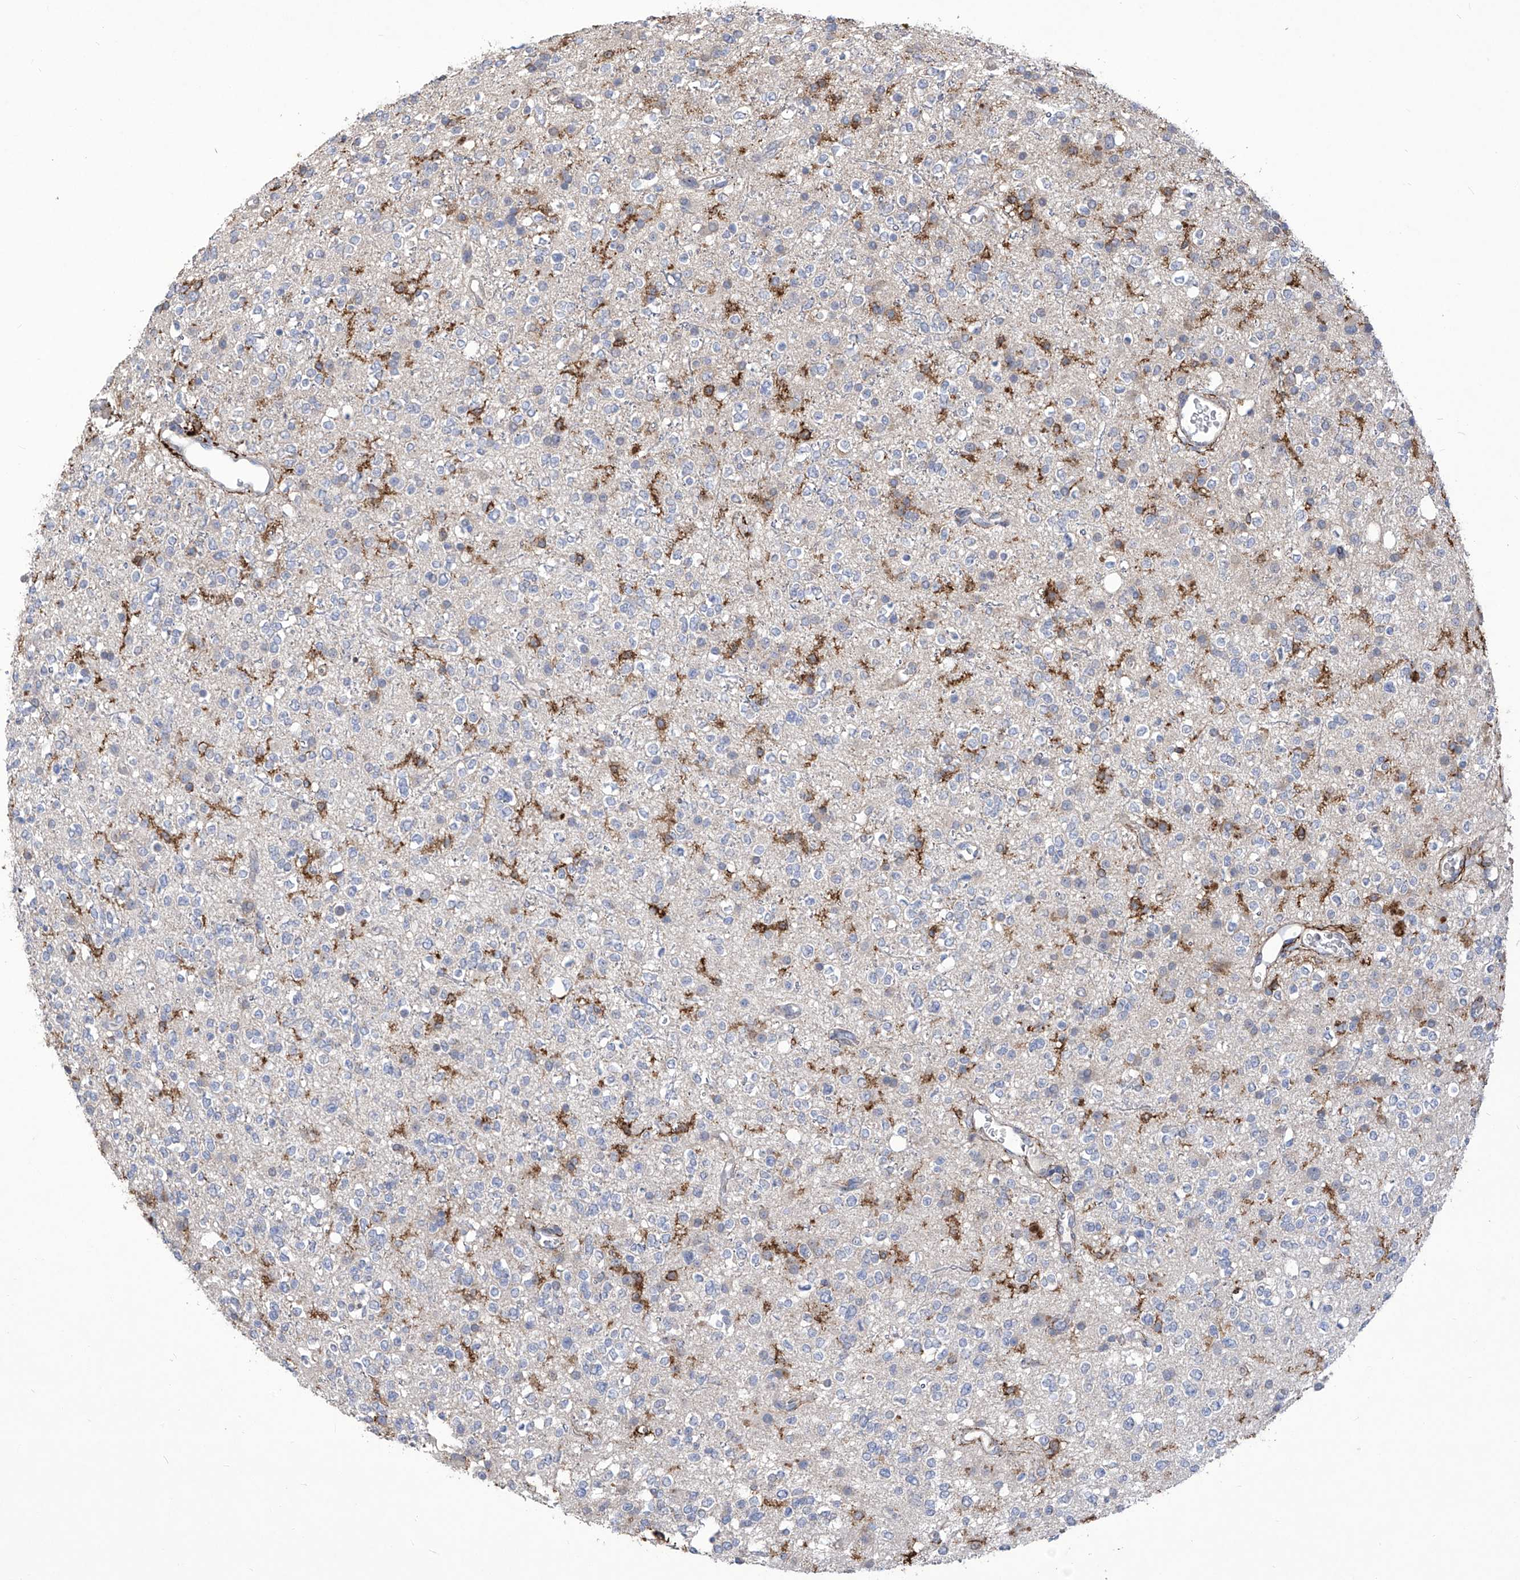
{"staining": {"intensity": "negative", "quantity": "none", "location": "none"}, "tissue": "glioma", "cell_type": "Tumor cells", "image_type": "cancer", "snomed": [{"axis": "morphology", "description": "Glioma, malignant, High grade"}, {"axis": "topography", "description": "Brain"}], "caption": "Tumor cells show no significant positivity in glioma.", "gene": "TXNIP", "patient": {"sex": "male", "age": 34}}